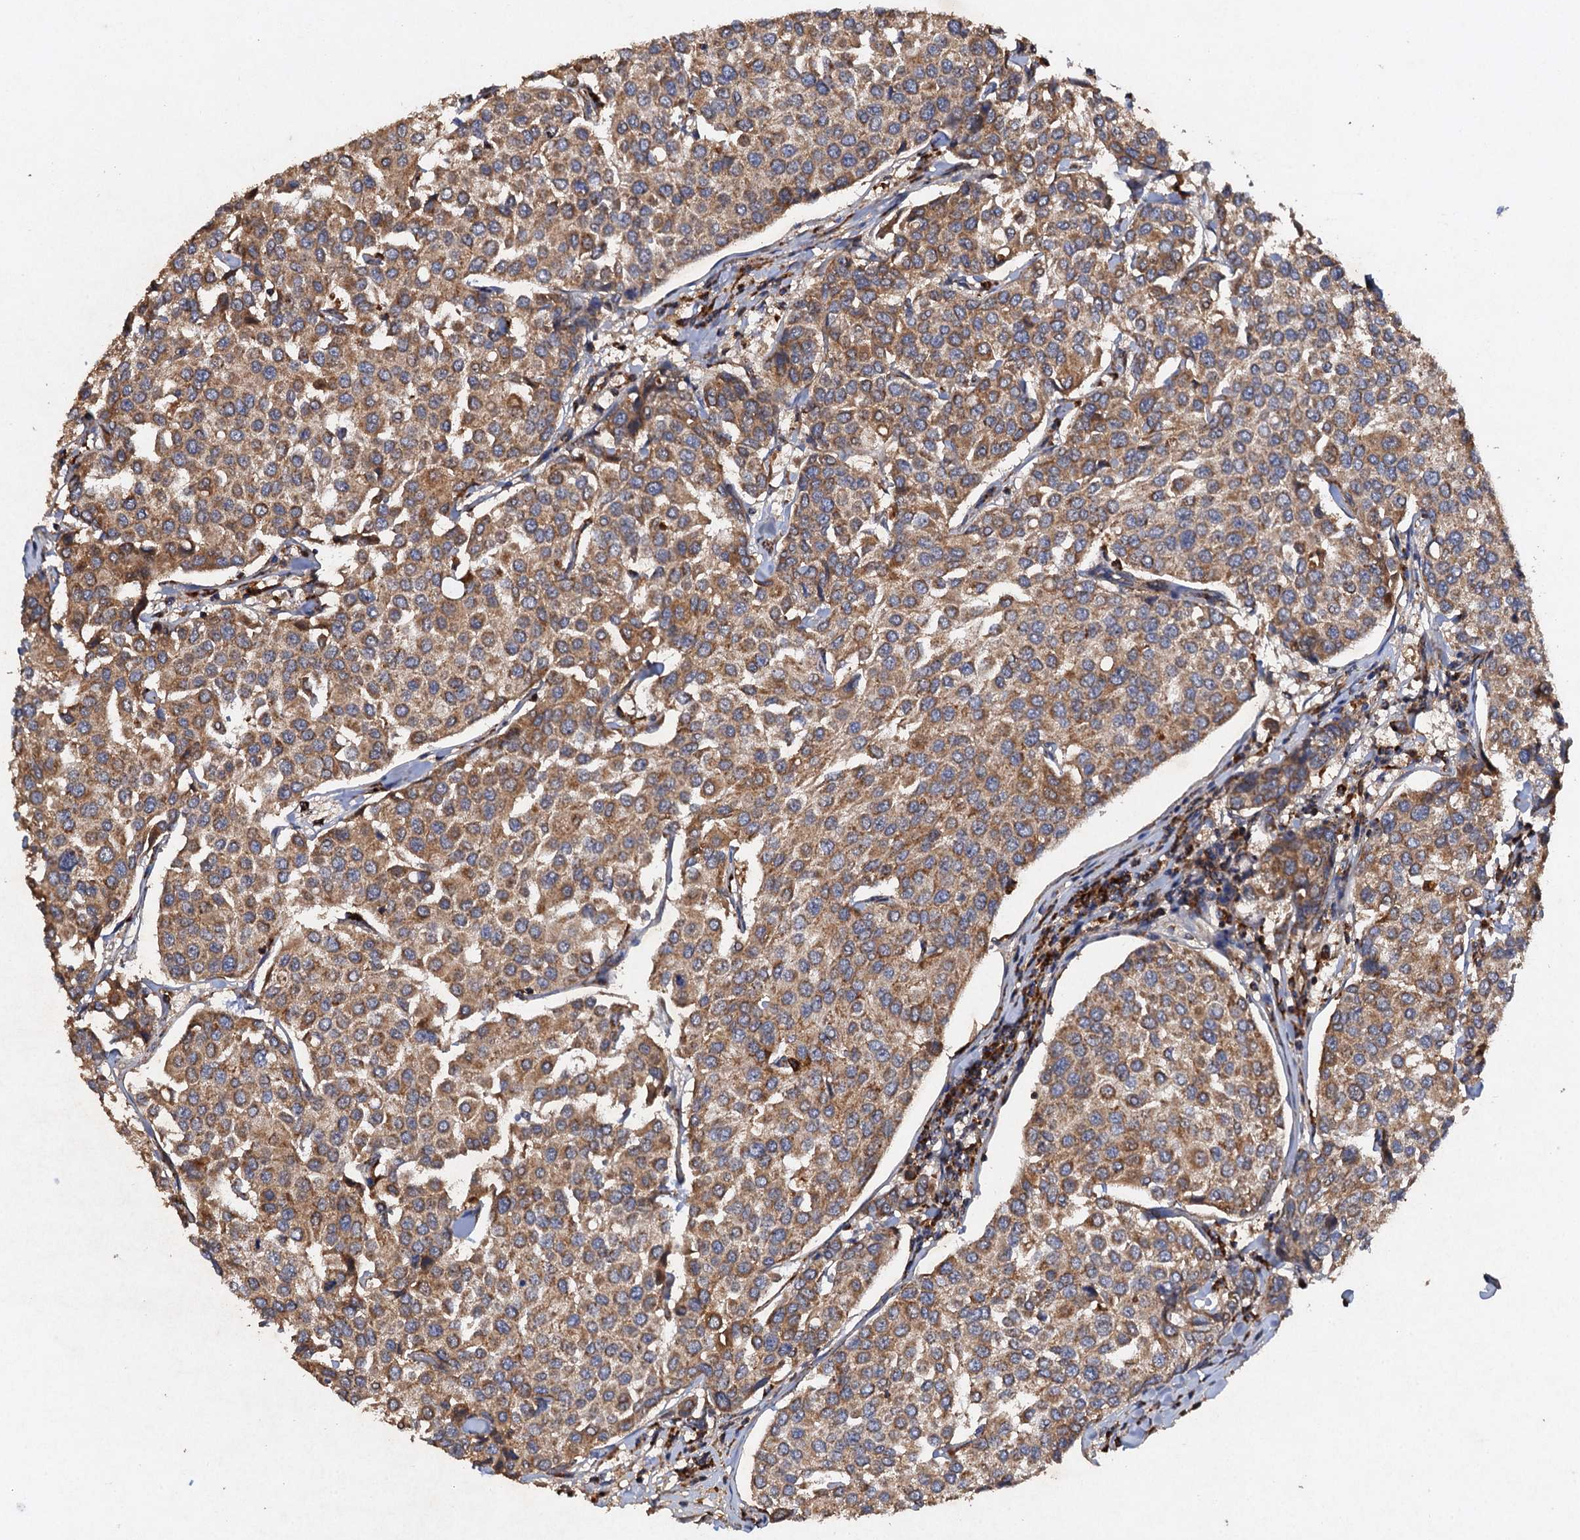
{"staining": {"intensity": "moderate", "quantity": ">75%", "location": "cytoplasmic/membranous"}, "tissue": "breast cancer", "cell_type": "Tumor cells", "image_type": "cancer", "snomed": [{"axis": "morphology", "description": "Duct carcinoma"}, {"axis": "topography", "description": "Breast"}], "caption": "Protein analysis of infiltrating ductal carcinoma (breast) tissue demonstrates moderate cytoplasmic/membranous staining in approximately >75% of tumor cells.", "gene": "NDUFA13", "patient": {"sex": "female", "age": 55}}